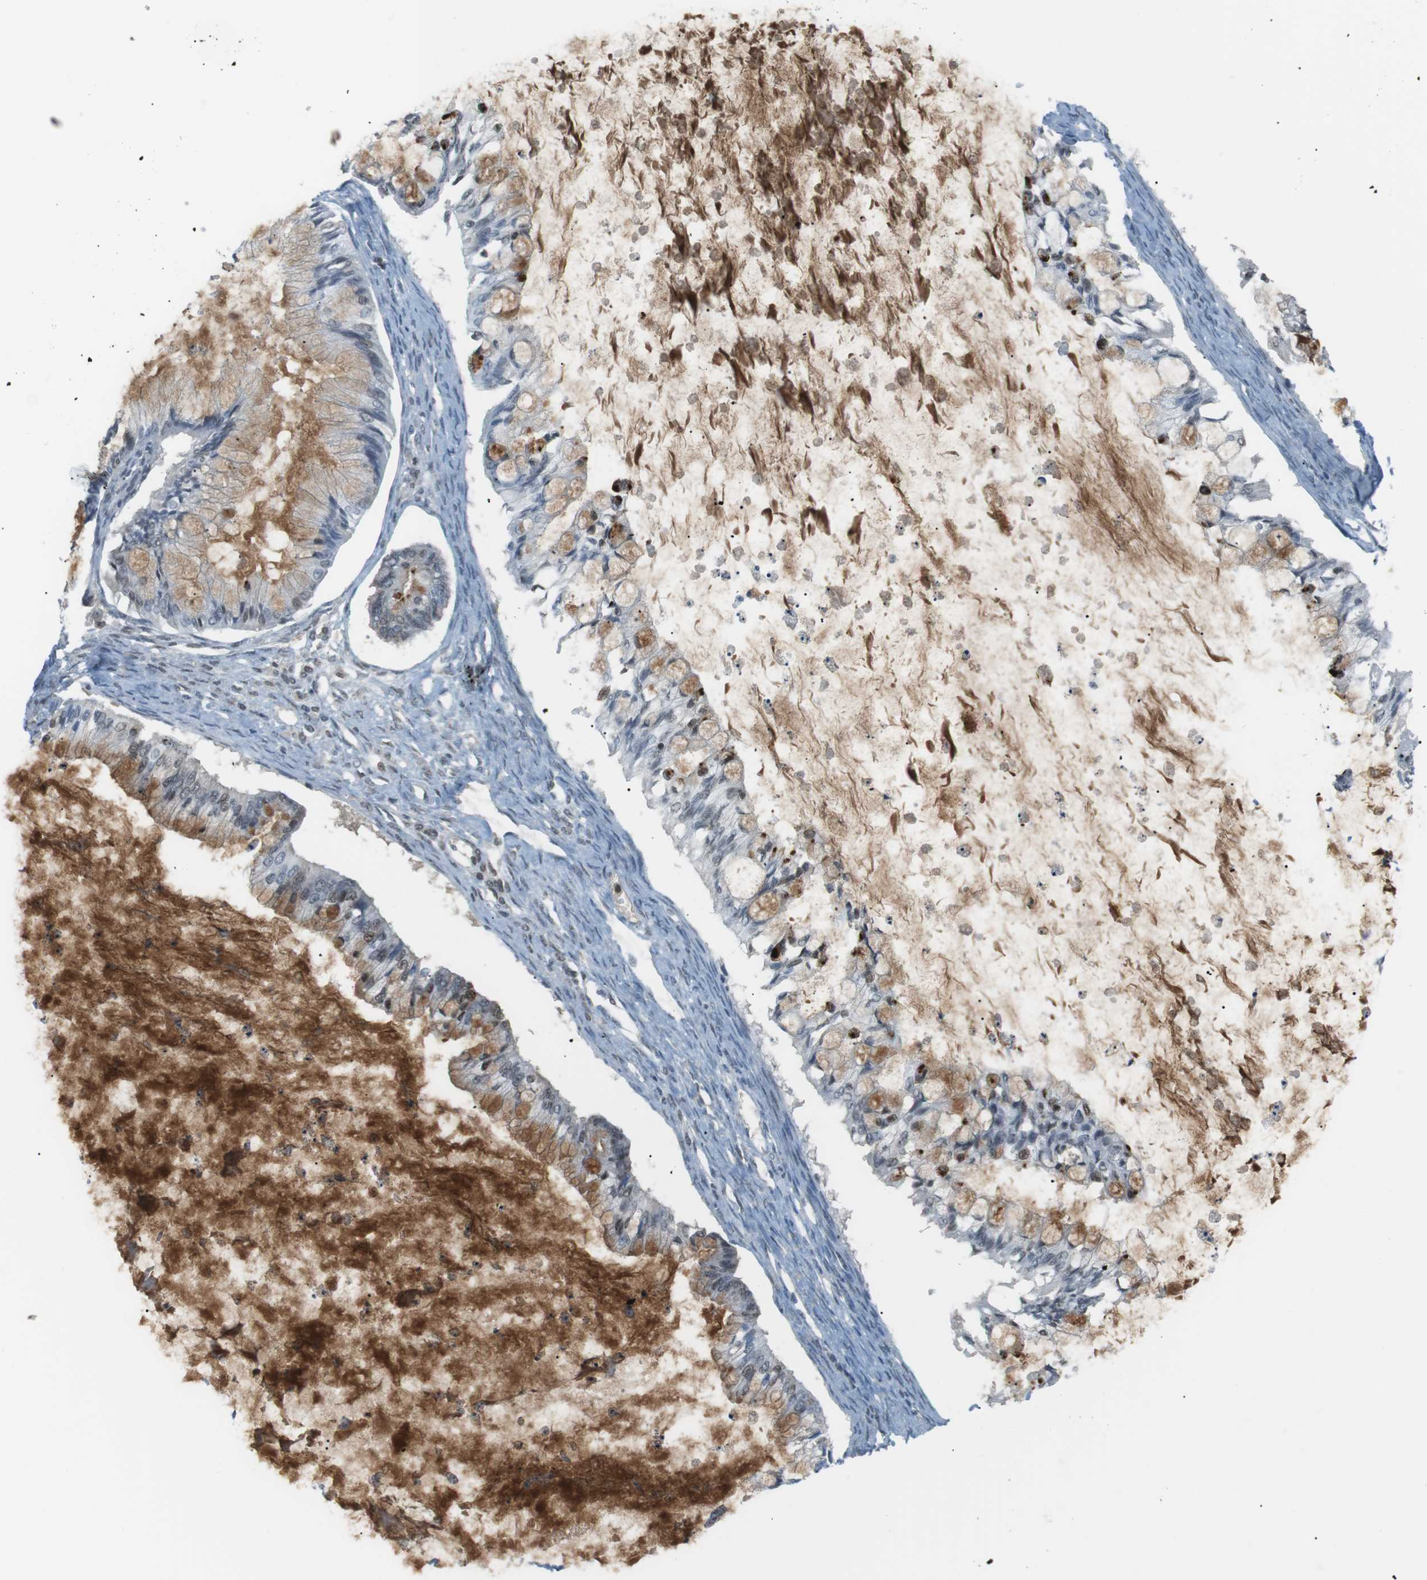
{"staining": {"intensity": "moderate", "quantity": "25%-75%", "location": "cytoplasmic/membranous"}, "tissue": "ovarian cancer", "cell_type": "Tumor cells", "image_type": "cancer", "snomed": [{"axis": "morphology", "description": "Cystadenocarcinoma, mucinous, NOS"}, {"axis": "topography", "description": "Ovary"}], "caption": "Immunohistochemistry of human ovarian cancer (mucinous cystadenocarcinoma) reveals medium levels of moderate cytoplasmic/membranous positivity in approximately 25%-75% of tumor cells. (DAB IHC, brown staining for protein, blue staining for nuclei).", "gene": "AZGP1", "patient": {"sex": "female", "age": 57}}